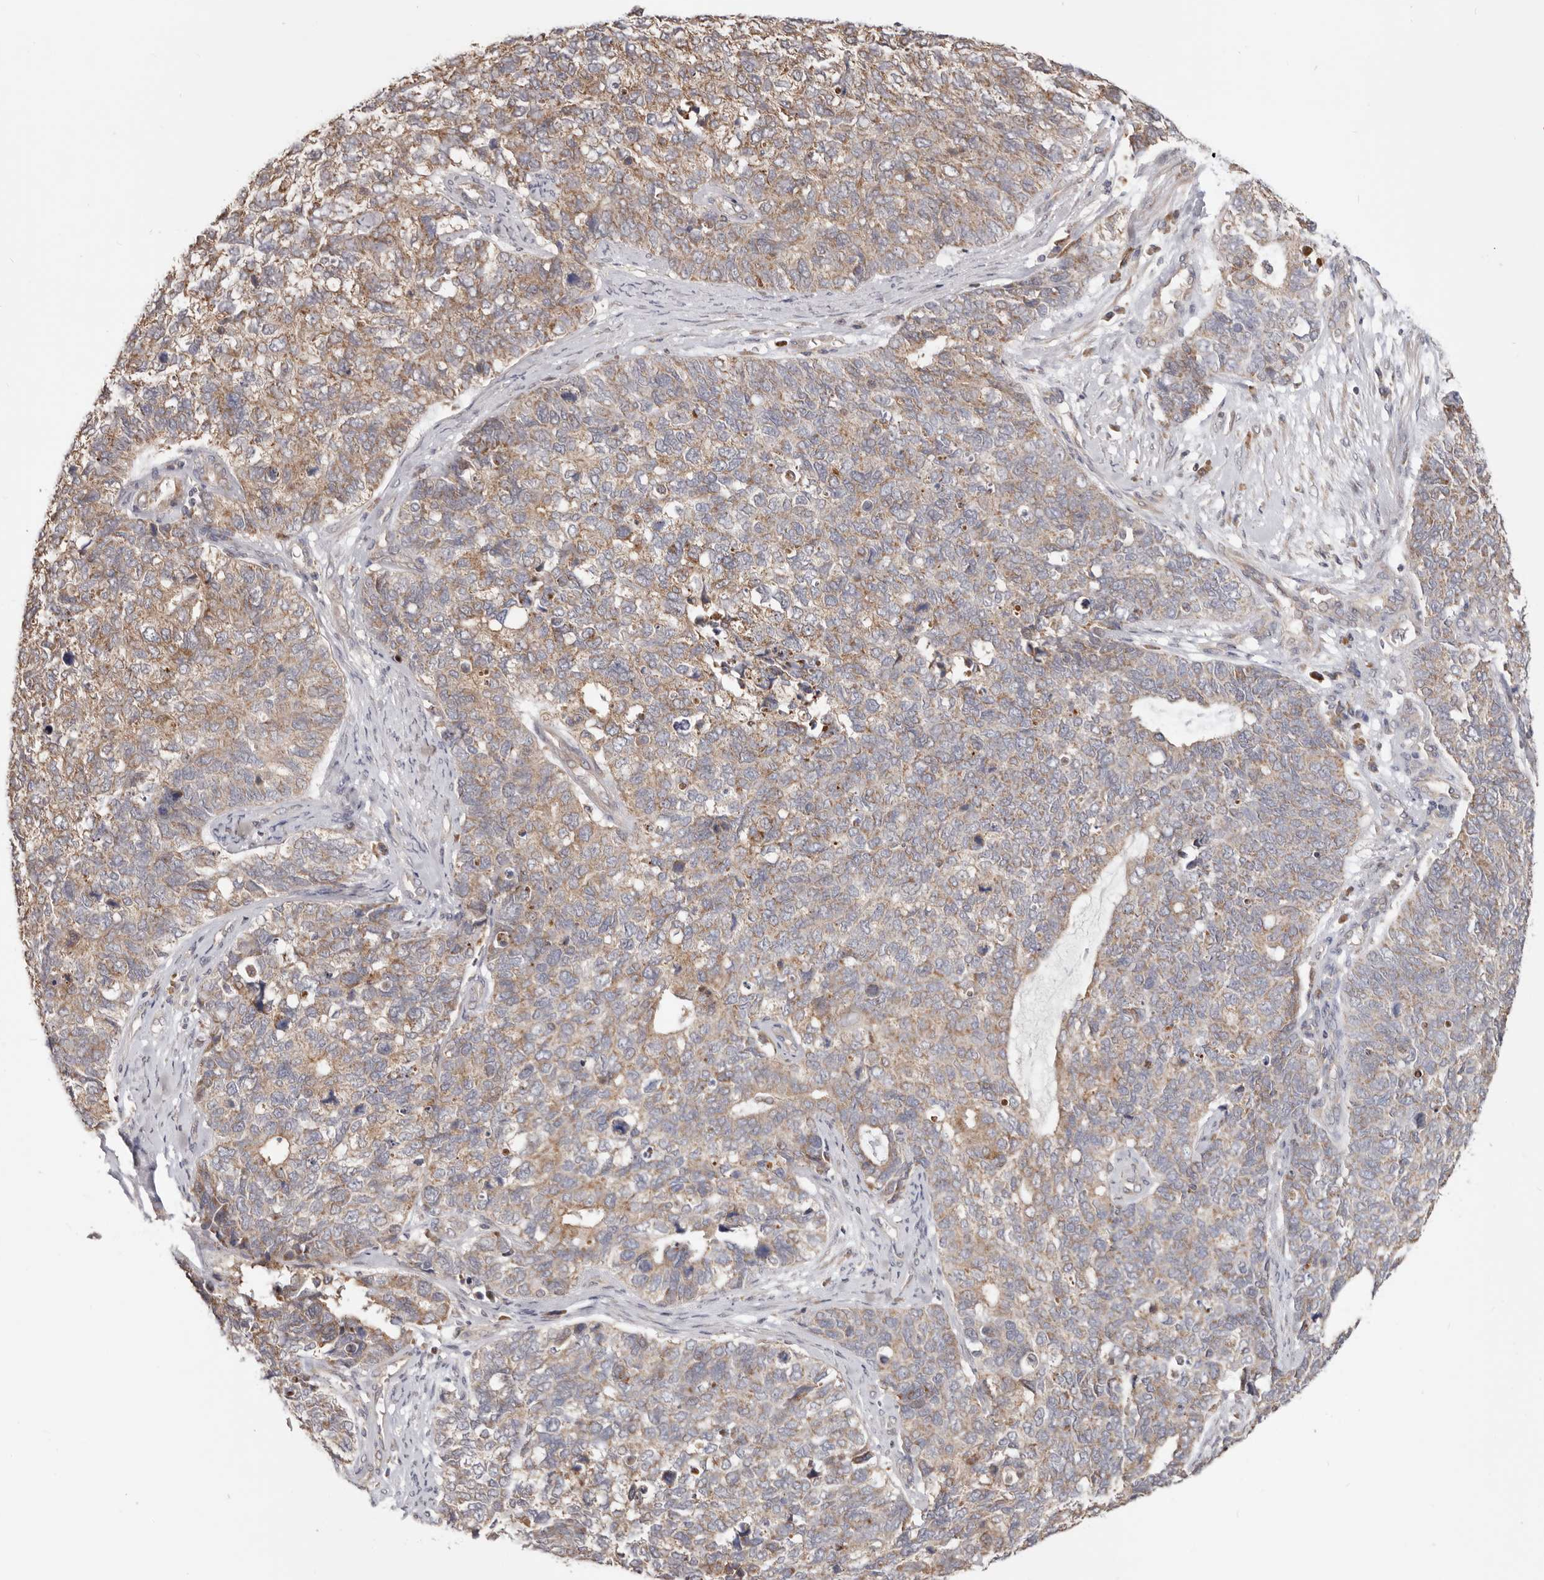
{"staining": {"intensity": "moderate", "quantity": "25%-75%", "location": "cytoplasmic/membranous"}, "tissue": "cervical cancer", "cell_type": "Tumor cells", "image_type": "cancer", "snomed": [{"axis": "morphology", "description": "Squamous cell carcinoma, NOS"}, {"axis": "topography", "description": "Cervix"}], "caption": "High-magnification brightfield microscopy of cervical cancer (squamous cell carcinoma) stained with DAB (brown) and counterstained with hematoxylin (blue). tumor cells exhibit moderate cytoplasmic/membranous staining is appreciated in about25%-75% of cells. (Brightfield microscopy of DAB IHC at high magnification).", "gene": "LRP6", "patient": {"sex": "female", "age": 63}}